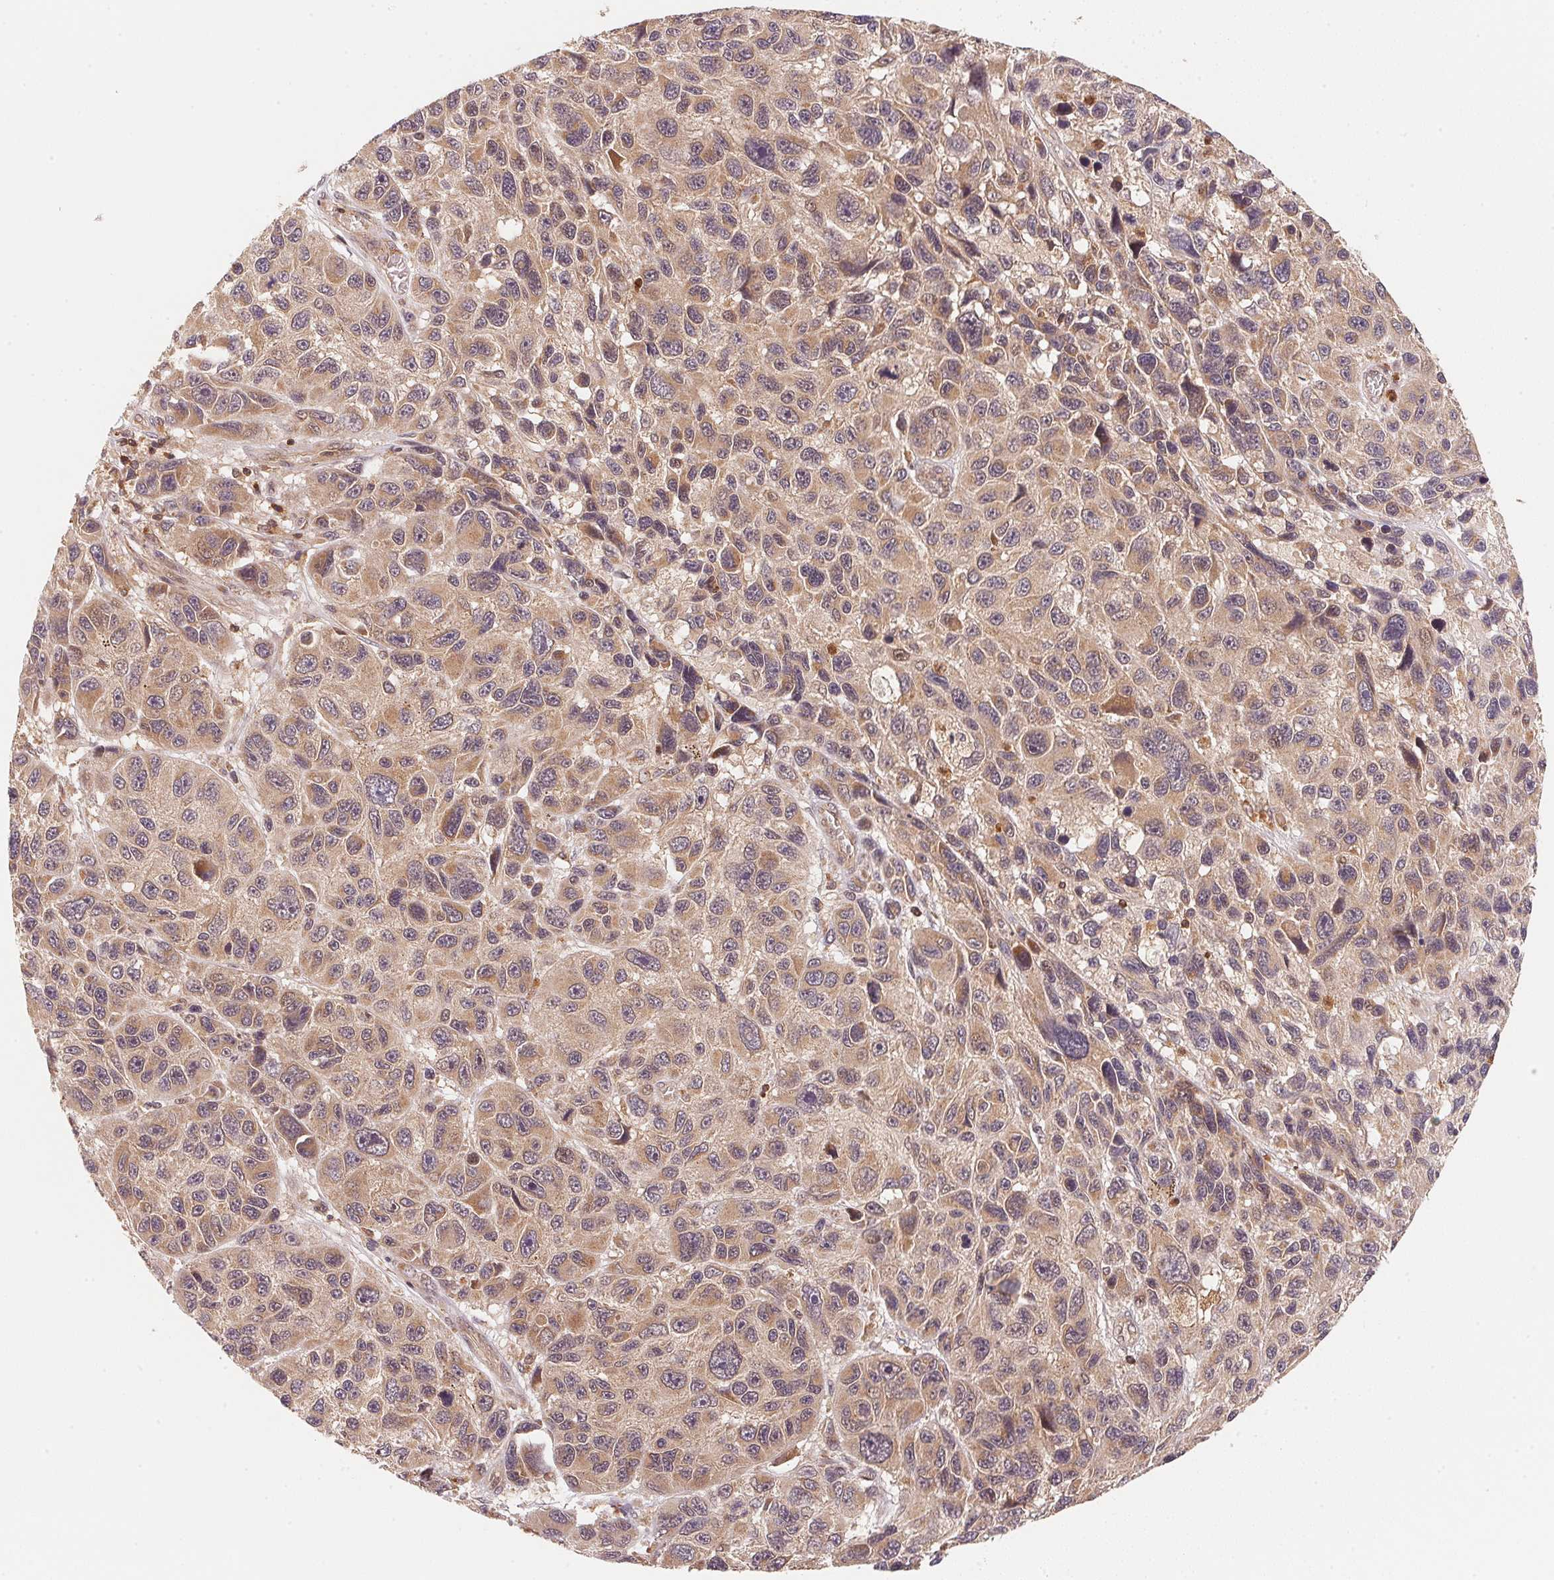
{"staining": {"intensity": "weak", "quantity": "25%-75%", "location": "cytoplasmic/membranous"}, "tissue": "melanoma", "cell_type": "Tumor cells", "image_type": "cancer", "snomed": [{"axis": "morphology", "description": "Malignant melanoma, NOS"}, {"axis": "topography", "description": "Skin"}], "caption": "The photomicrograph exhibits staining of melanoma, revealing weak cytoplasmic/membranous protein staining (brown color) within tumor cells. The staining was performed using DAB (3,3'-diaminobenzidine), with brown indicating positive protein expression. Nuclei are stained blue with hematoxylin.", "gene": "CCDC102B", "patient": {"sex": "male", "age": 53}}